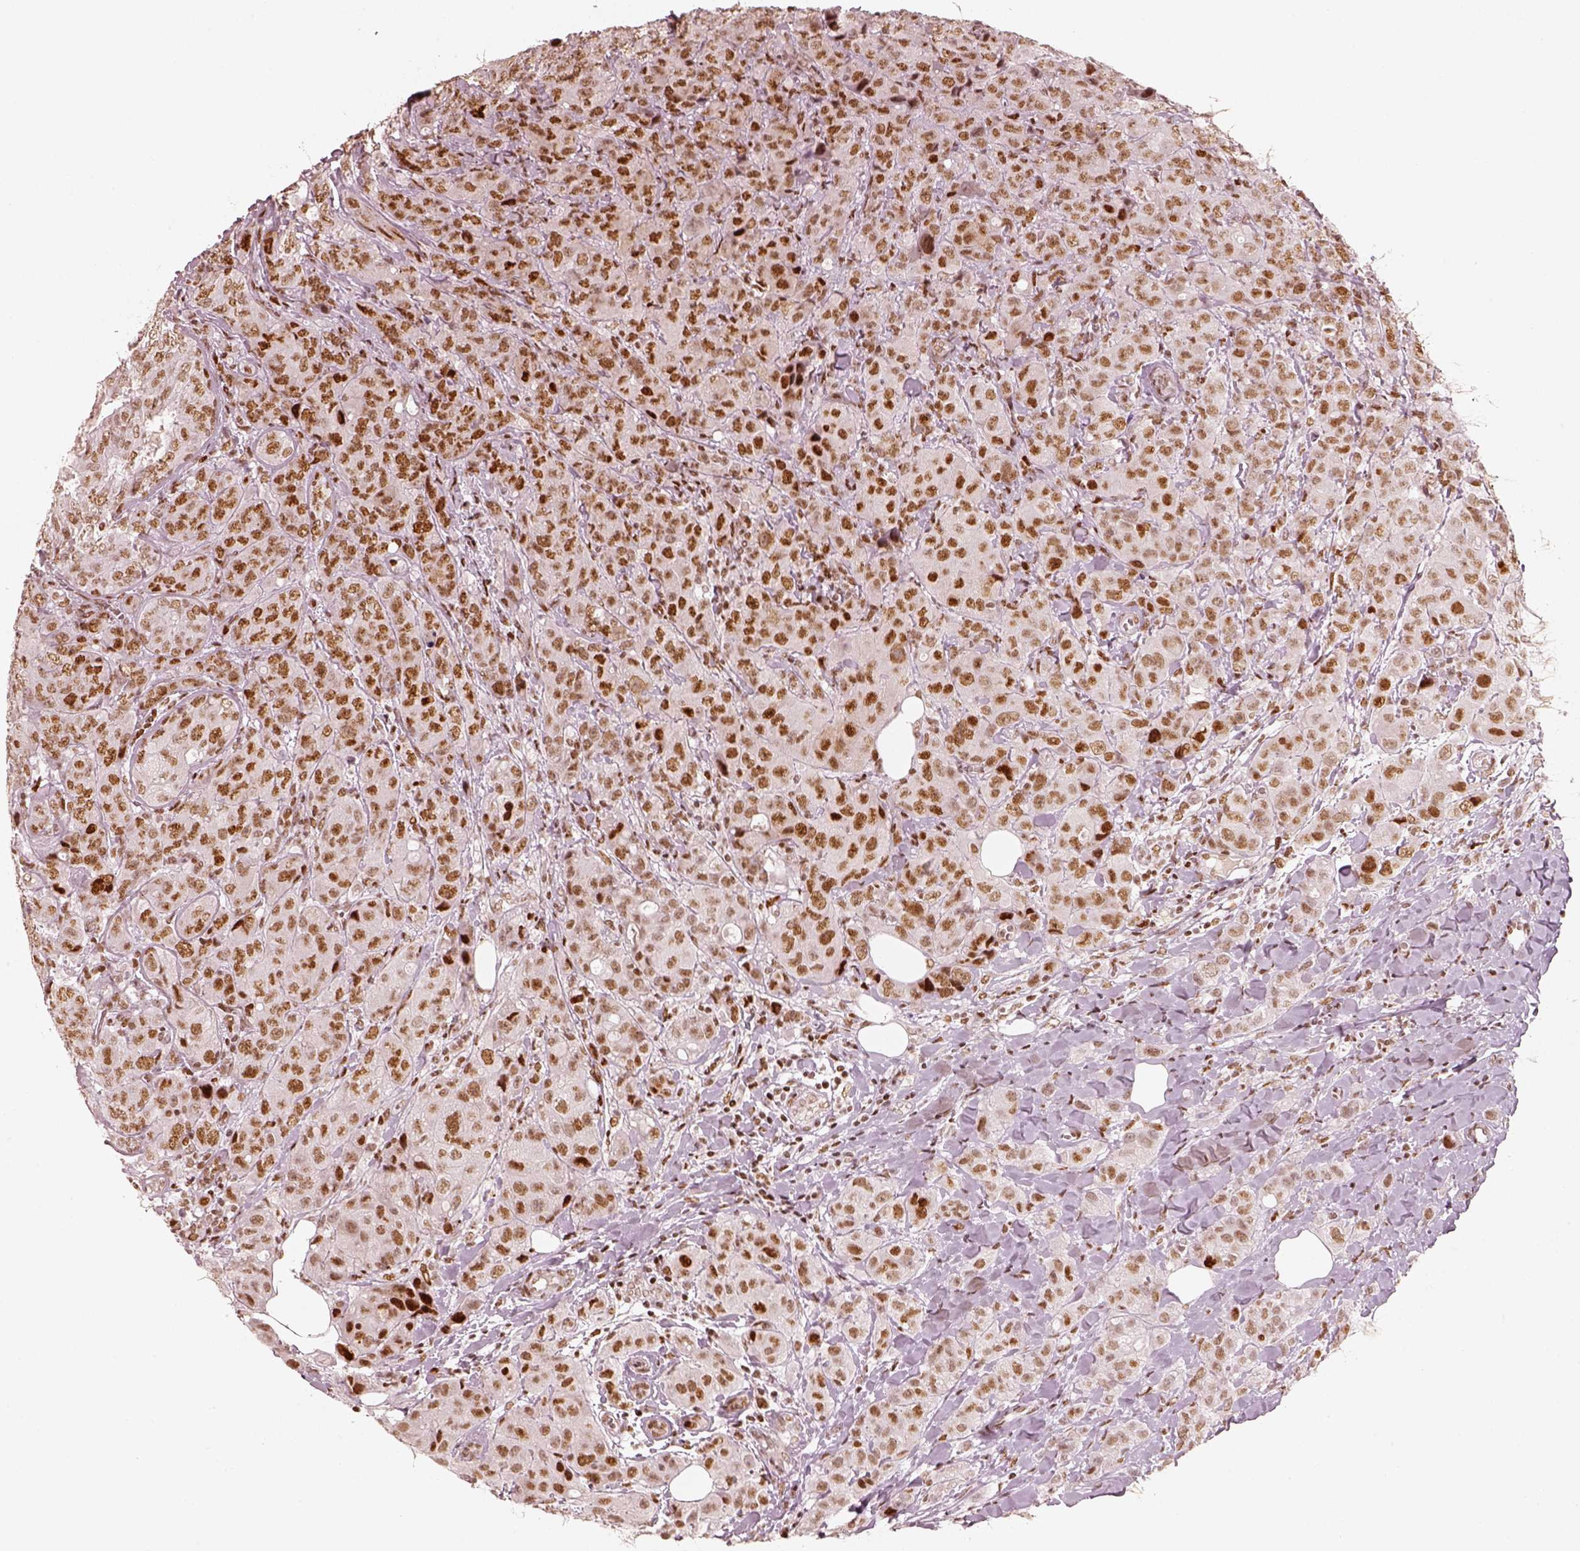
{"staining": {"intensity": "strong", "quantity": ">75%", "location": "nuclear"}, "tissue": "breast cancer", "cell_type": "Tumor cells", "image_type": "cancer", "snomed": [{"axis": "morphology", "description": "Duct carcinoma"}, {"axis": "topography", "description": "Breast"}], "caption": "The immunohistochemical stain shows strong nuclear staining in tumor cells of intraductal carcinoma (breast) tissue.", "gene": "HNRNPC", "patient": {"sex": "female", "age": 43}}